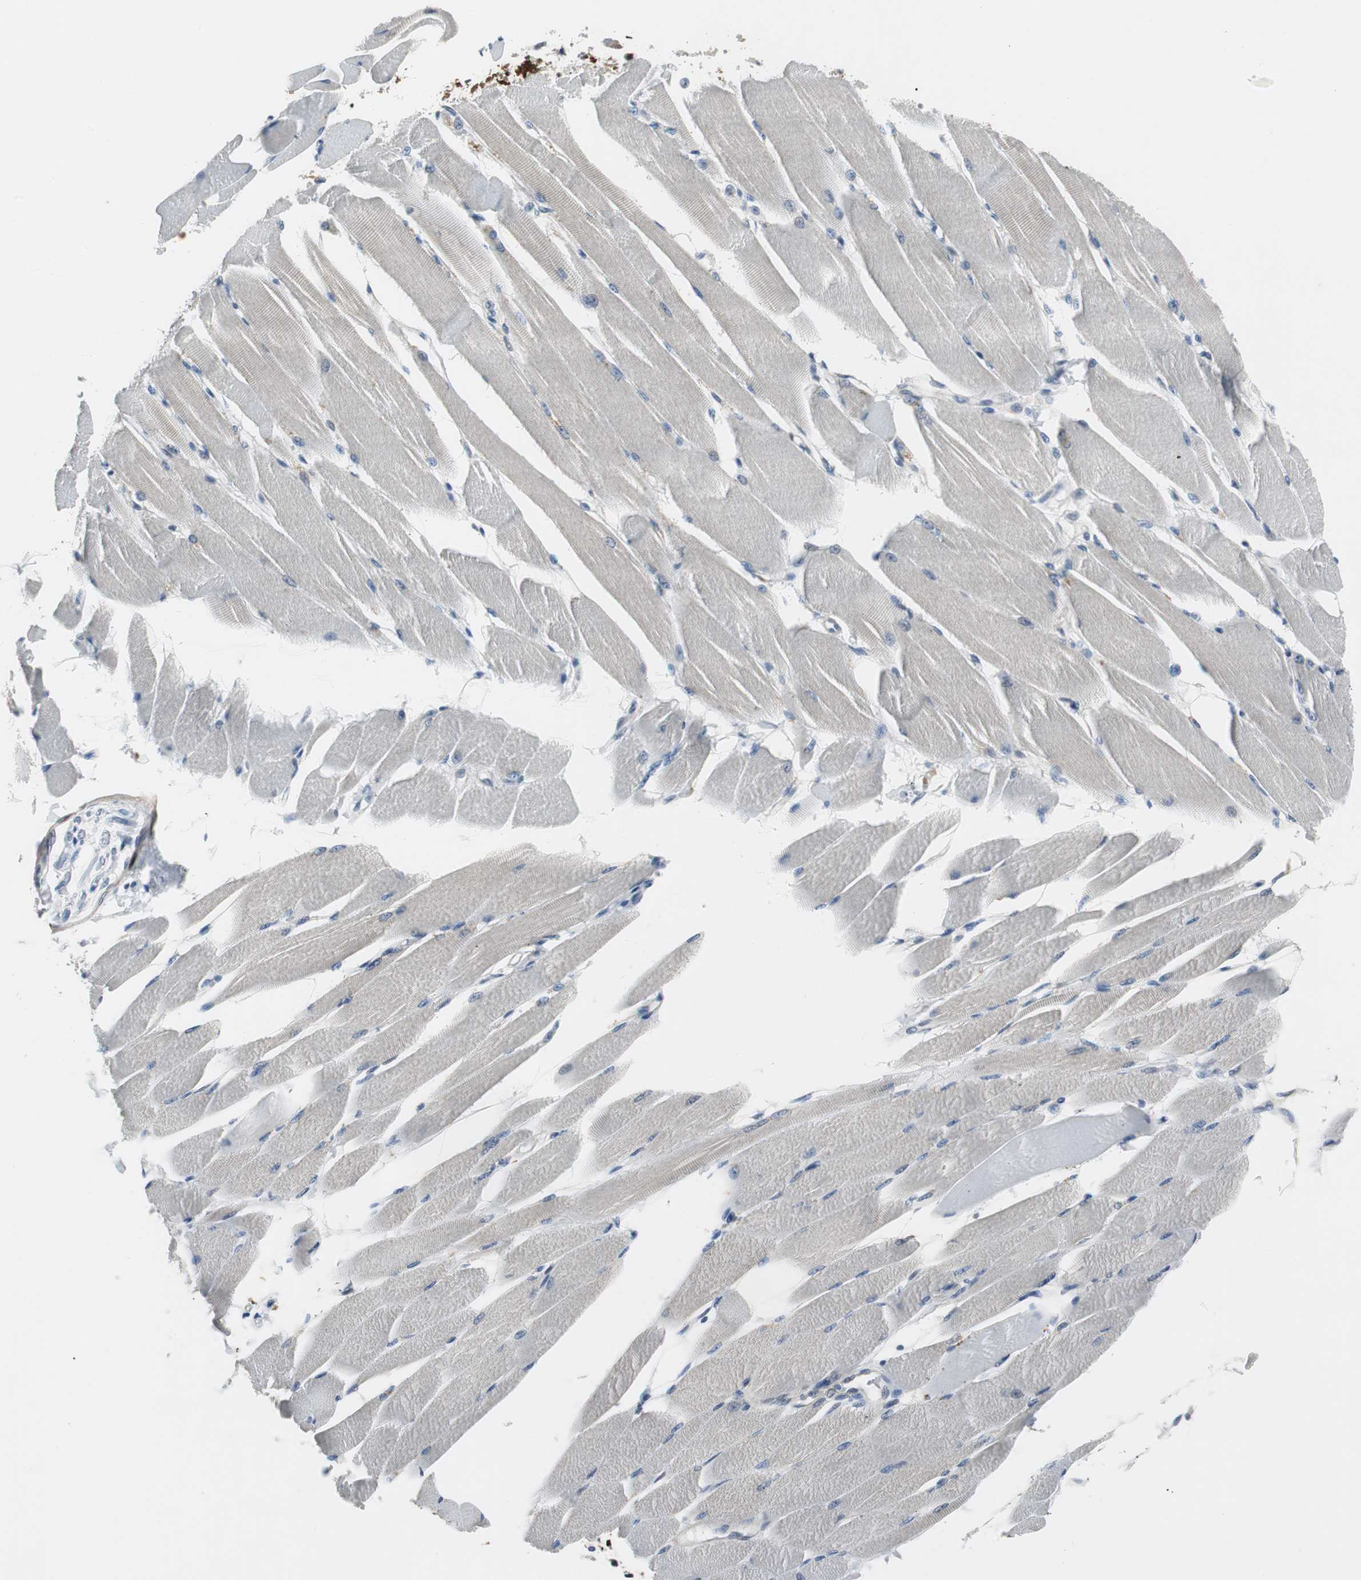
{"staining": {"intensity": "weak", "quantity": "<25%", "location": "cytoplasmic/membranous"}, "tissue": "skeletal muscle", "cell_type": "Myocytes", "image_type": "normal", "snomed": [{"axis": "morphology", "description": "Normal tissue, NOS"}, {"axis": "topography", "description": "Skeletal muscle"}, {"axis": "topography", "description": "Peripheral nerve tissue"}], "caption": "Skeletal muscle stained for a protein using IHC shows no staining myocytes.", "gene": "FHL2", "patient": {"sex": "female", "age": 84}}